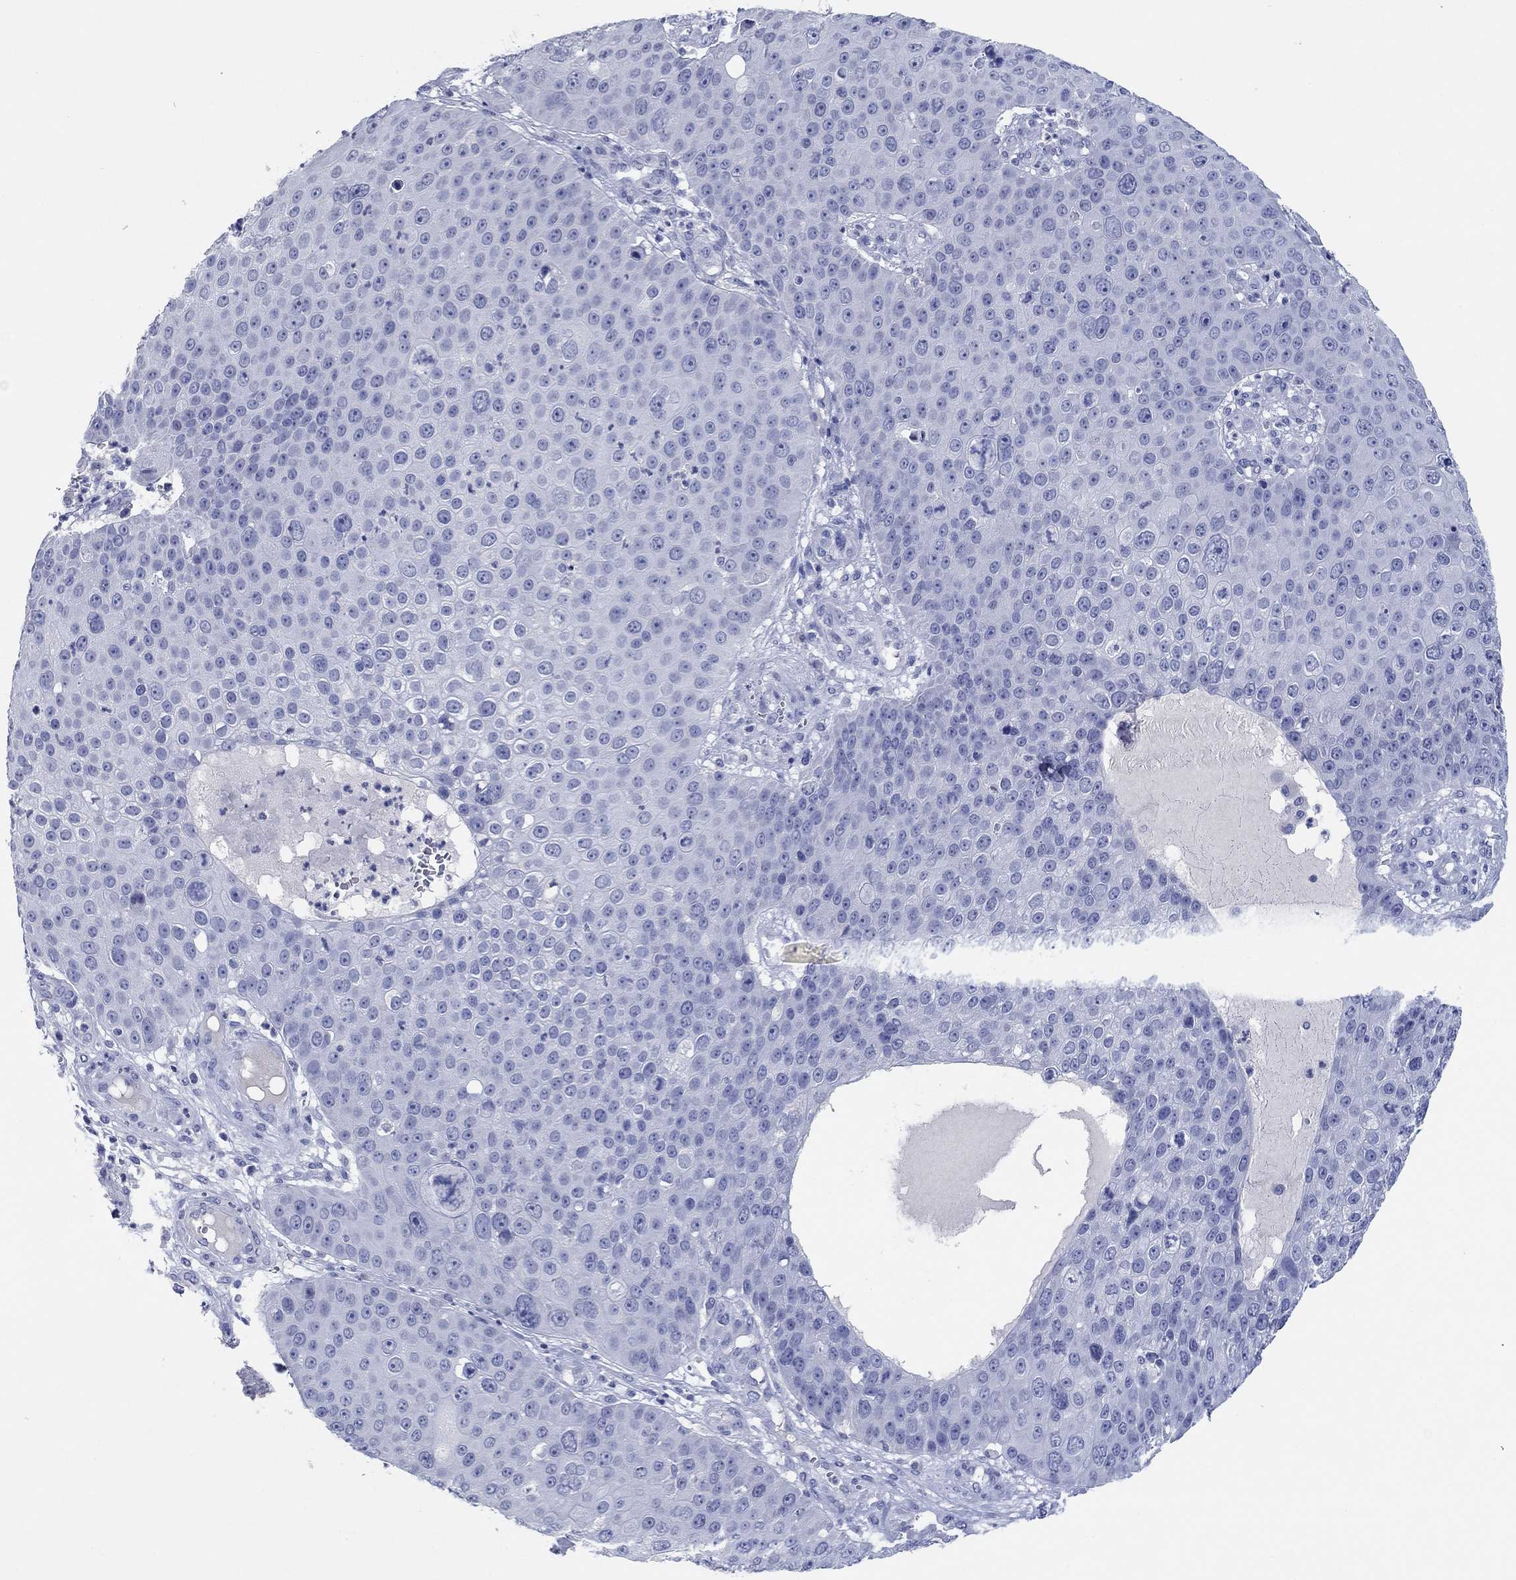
{"staining": {"intensity": "negative", "quantity": "none", "location": "none"}, "tissue": "skin cancer", "cell_type": "Tumor cells", "image_type": "cancer", "snomed": [{"axis": "morphology", "description": "Squamous cell carcinoma, NOS"}, {"axis": "topography", "description": "Skin"}], "caption": "The micrograph shows no staining of tumor cells in squamous cell carcinoma (skin).", "gene": "POU5F1", "patient": {"sex": "male", "age": 71}}